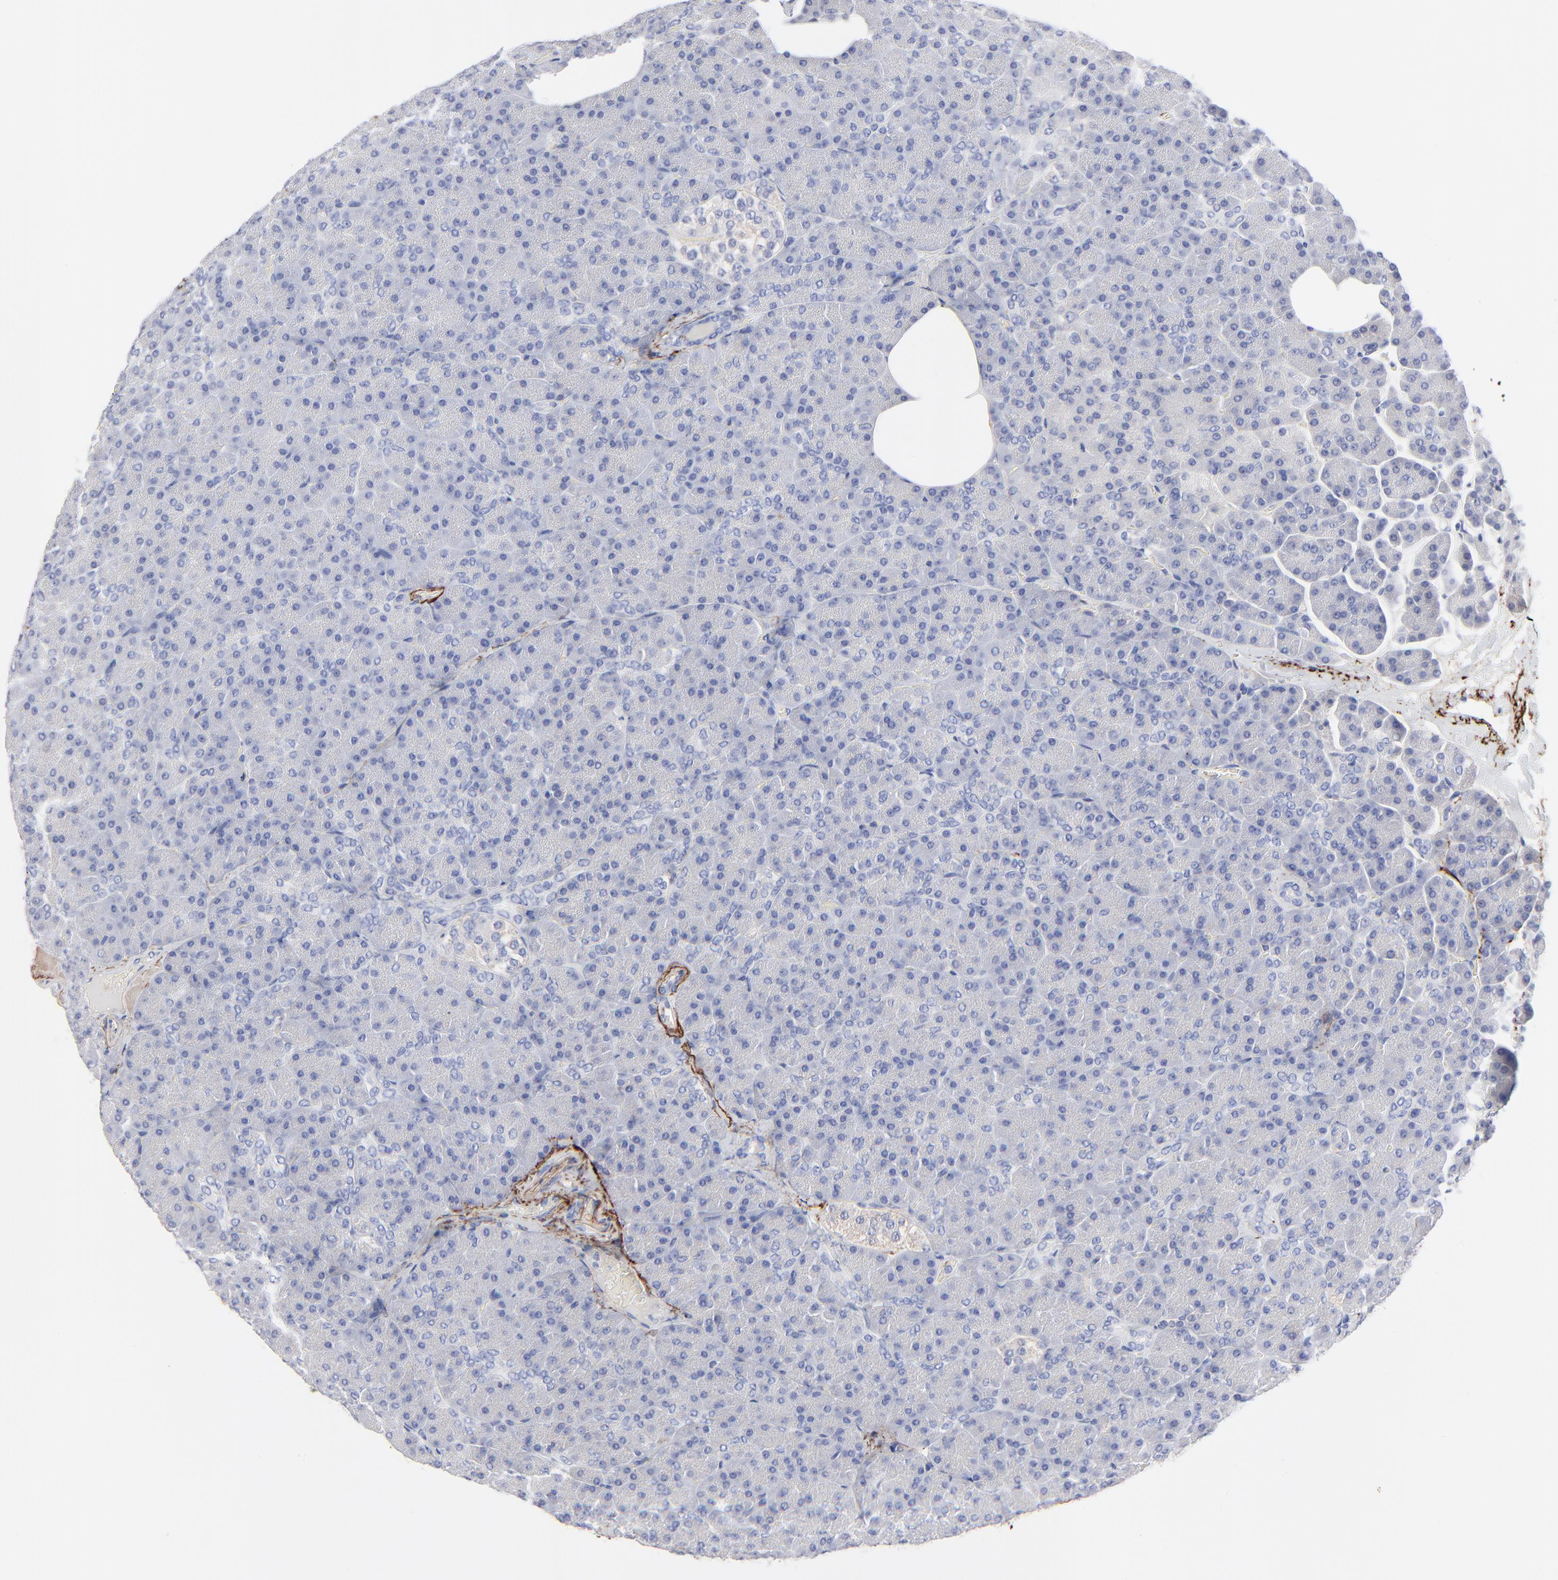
{"staining": {"intensity": "negative", "quantity": "none", "location": "none"}, "tissue": "pancreas", "cell_type": "Exocrine glandular cells", "image_type": "normal", "snomed": [{"axis": "morphology", "description": "Normal tissue, NOS"}, {"axis": "topography", "description": "Pancreas"}], "caption": "Image shows no significant protein expression in exocrine glandular cells of normal pancreas. The staining is performed using DAB (3,3'-diaminobenzidine) brown chromogen with nuclei counter-stained in using hematoxylin.", "gene": "FBLN2", "patient": {"sex": "female", "age": 35}}